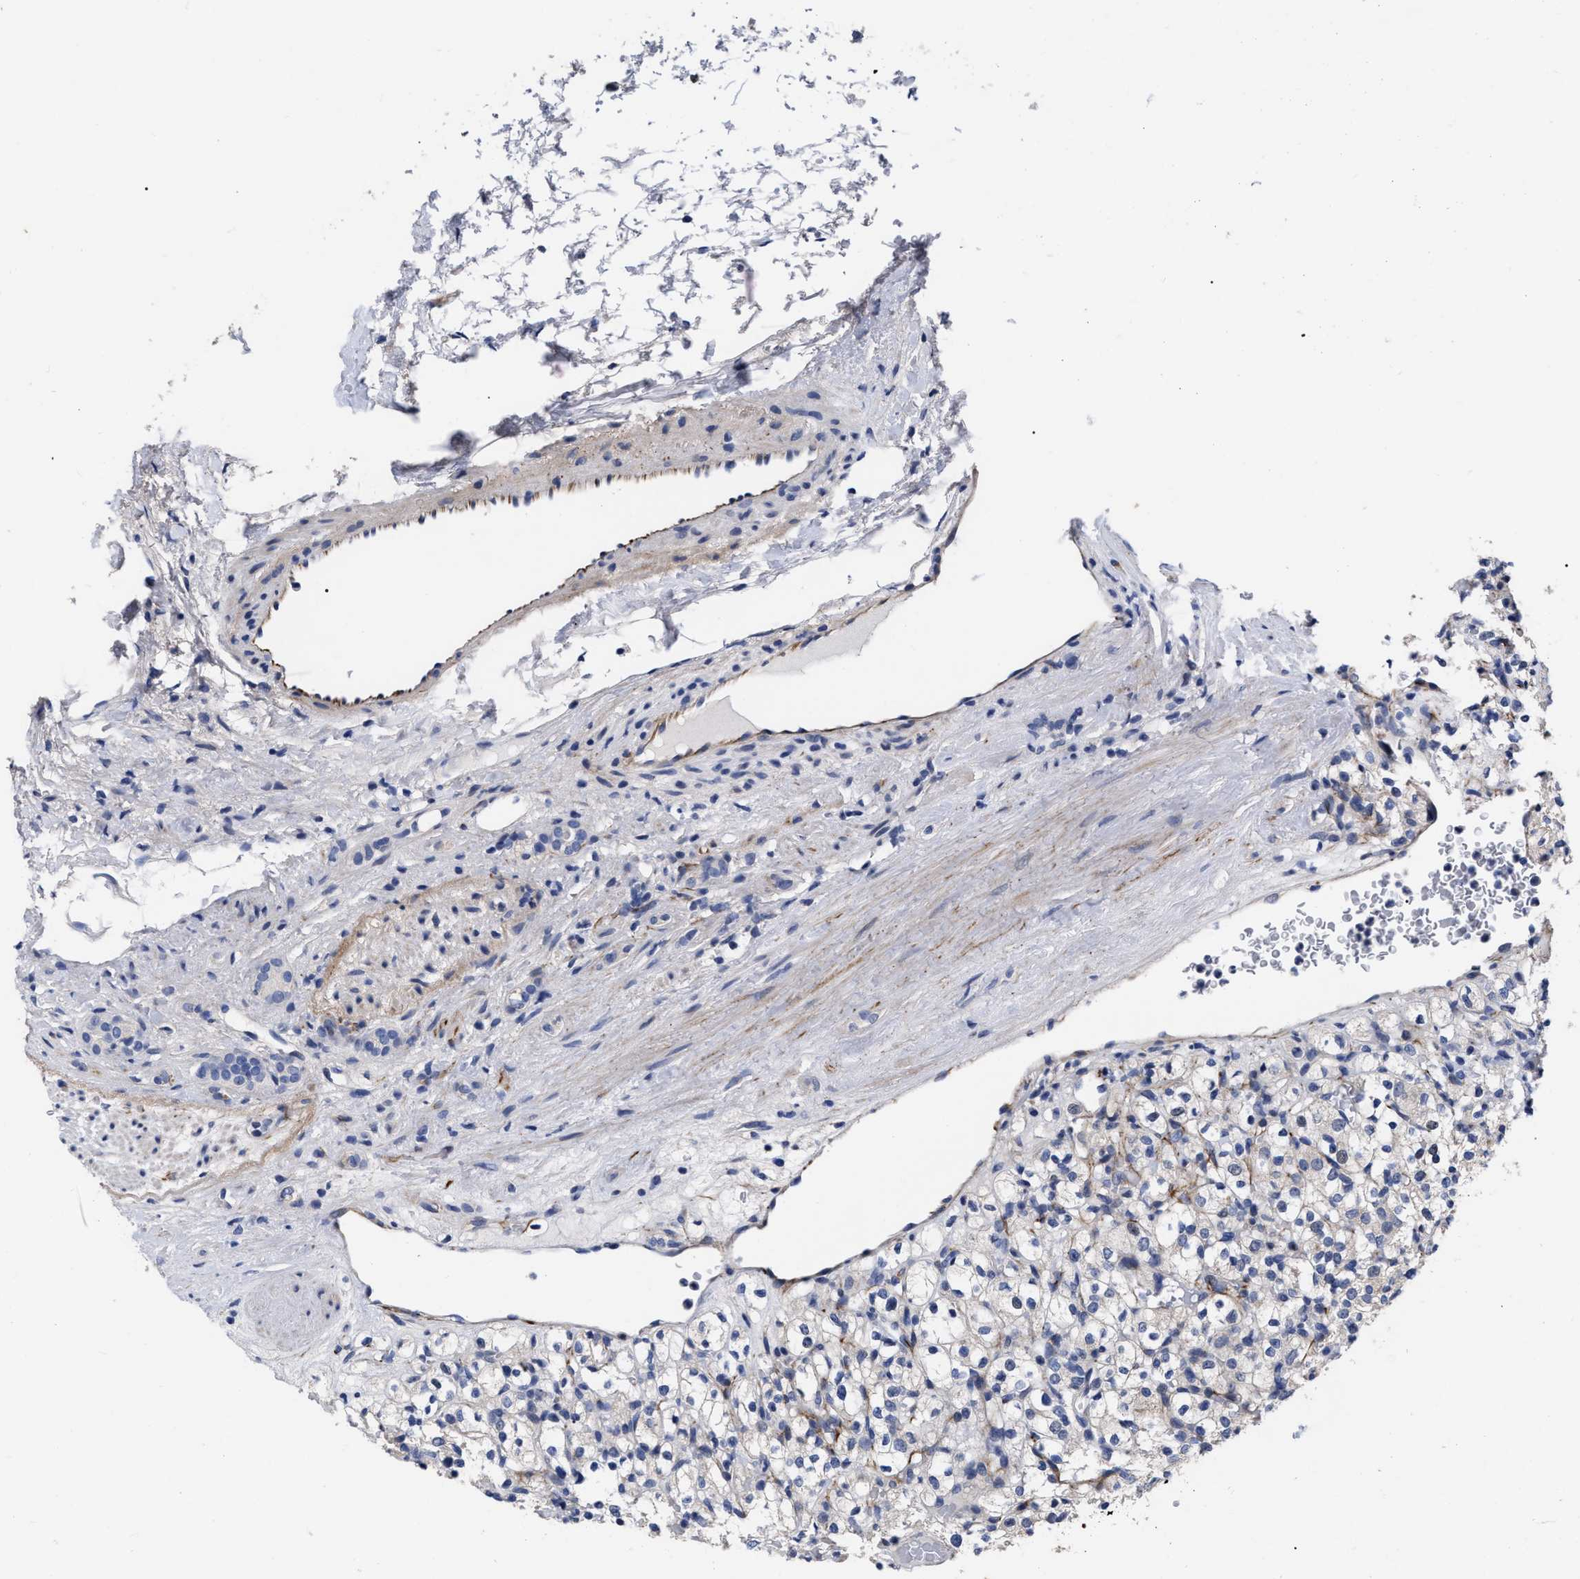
{"staining": {"intensity": "negative", "quantity": "none", "location": "none"}, "tissue": "renal cancer", "cell_type": "Tumor cells", "image_type": "cancer", "snomed": [{"axis": "morphology", "description": "Normal tissue, NOS"}, {"axis": "morphology", "description": "Adenocarcinoma, NOS"}, {"axis": "topography", "description": "Kidney"}], "caption": "IHC of renal cancer (adenocarcinoma) displays no staining in tumor cells.", "gene": "CCN5", "patient": {"sex": "female", "age": 72}}